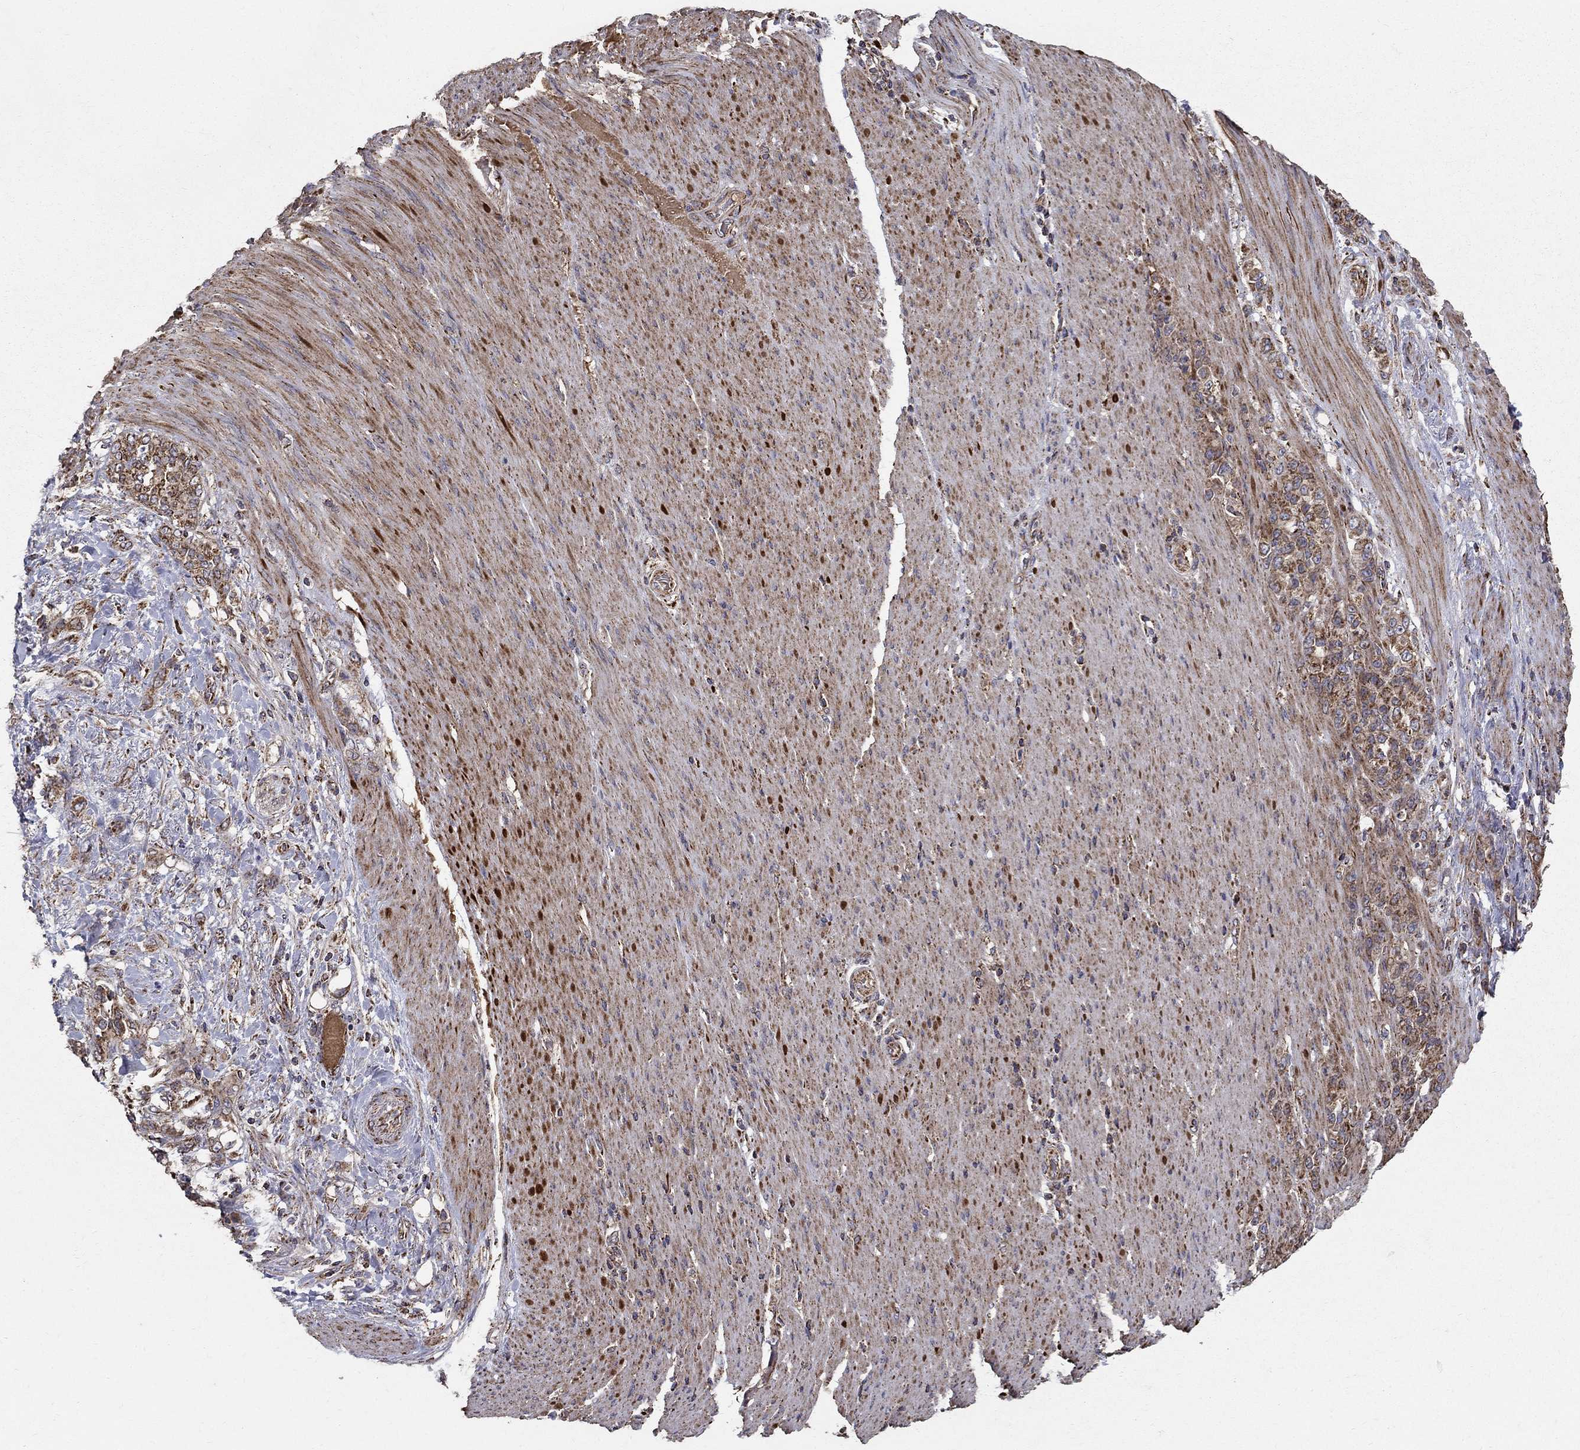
{"staining": {"intensity": "moderate", "quantity": ">75%", "location": "cytoplasmic/membranous"}, "tissue": "stomach cancer", "cell_type": "Tumor cells", "image_type": "cancer", "snomed": [{"axis": "morphology", "description": "Normal tissue, NOS"}, {"axis": "morphology", "description": "Adenocarcinoma, NOS"}, {"axis": "topography", "description": "Stomach"}], "caption": "Immunohistochemical staining of stomach cancer displays moderate cytoplasmic/membranous protein positivity in about >75% of tumor cells.", "gene": "NDUFS8", "patient": {"sex": "female", "age": 79}}